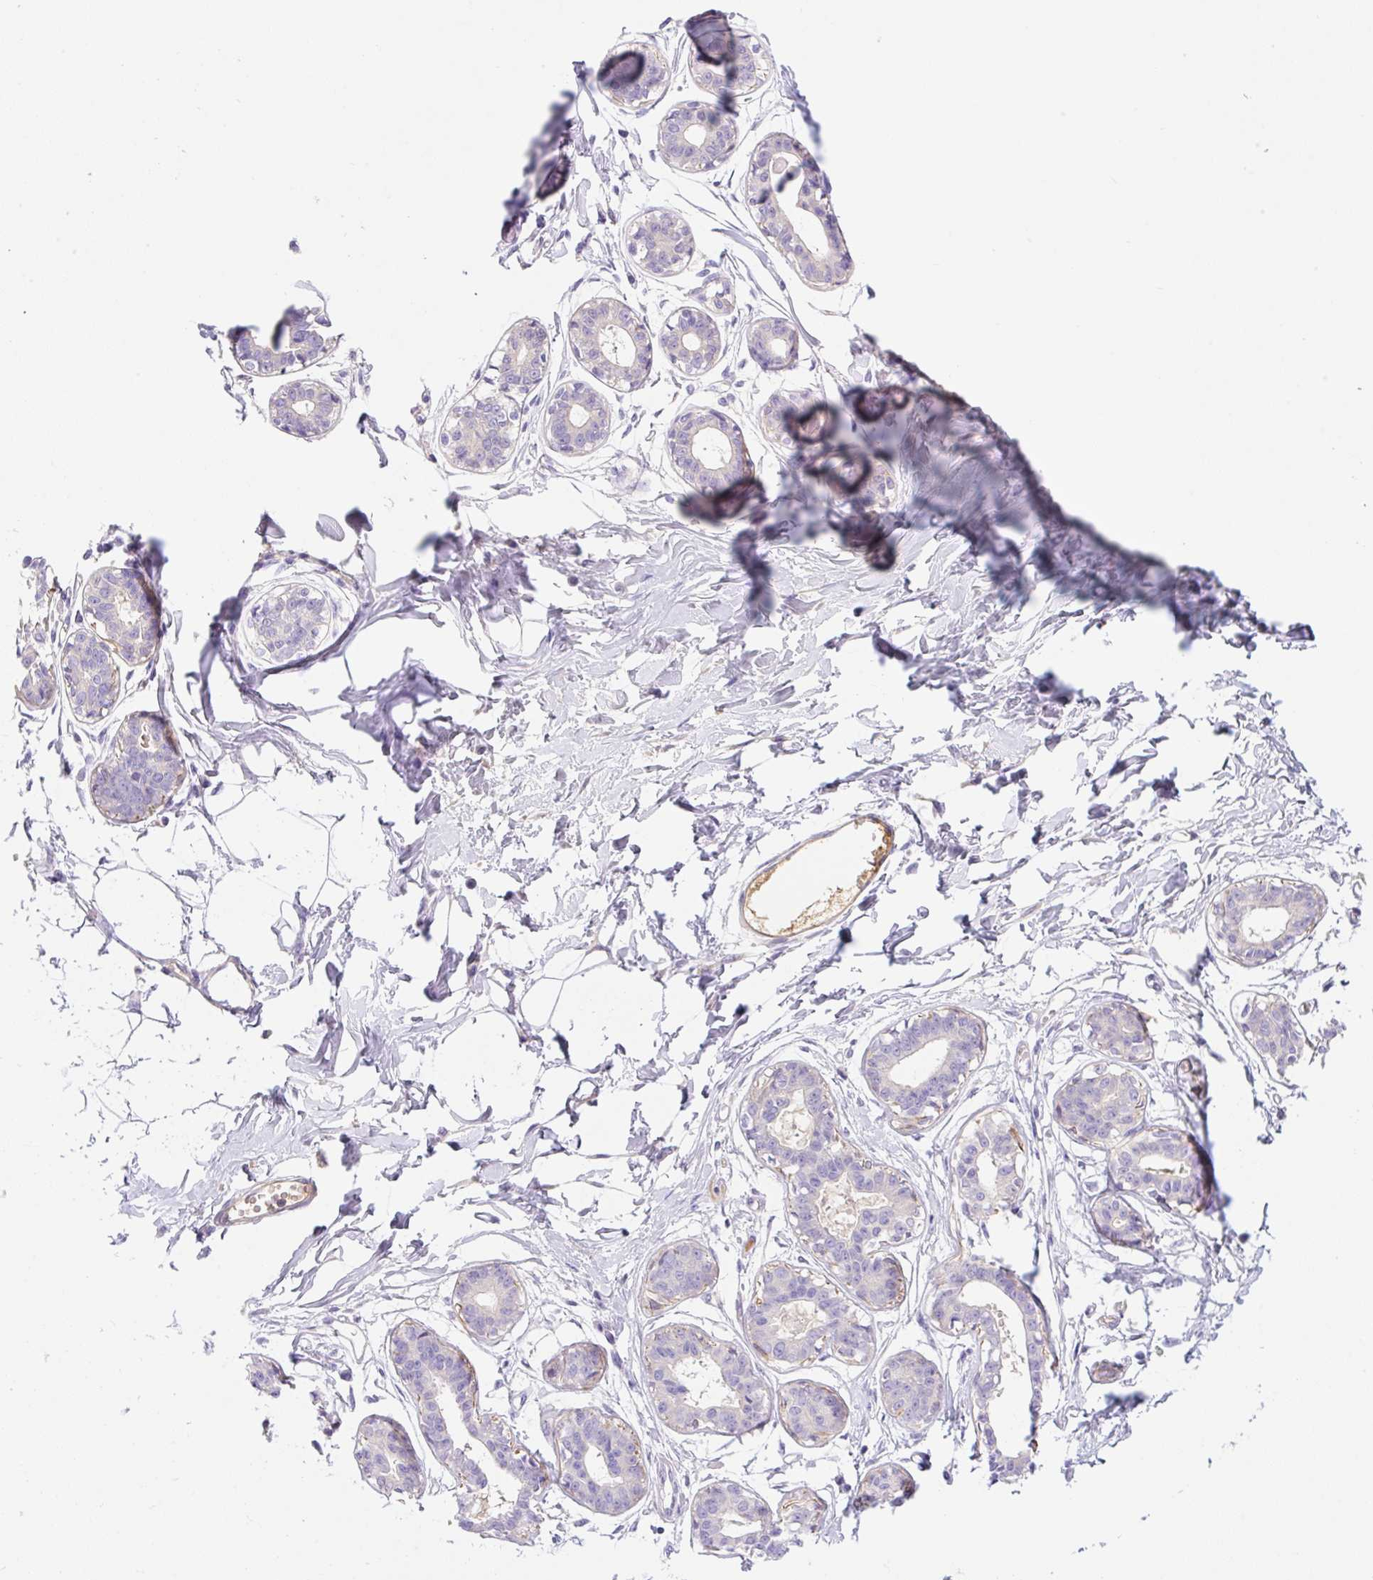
{"staining": {"intensity": "negative", "quantity": "none", "location": "none"}, "tissue": "breast", "cell_type": "Adipocytes", "image_type": "normal", "snomed": [{"axis": "morphology", "description": "Normal tissue, NOS"}, {"axis": "topography", "description": "Breast"}], "caption": "The micrograph displays no staining of adipocytes in unremarkable breast.", "gene": "TDRD15", "patient": {"sex": "female", "age": 45}}